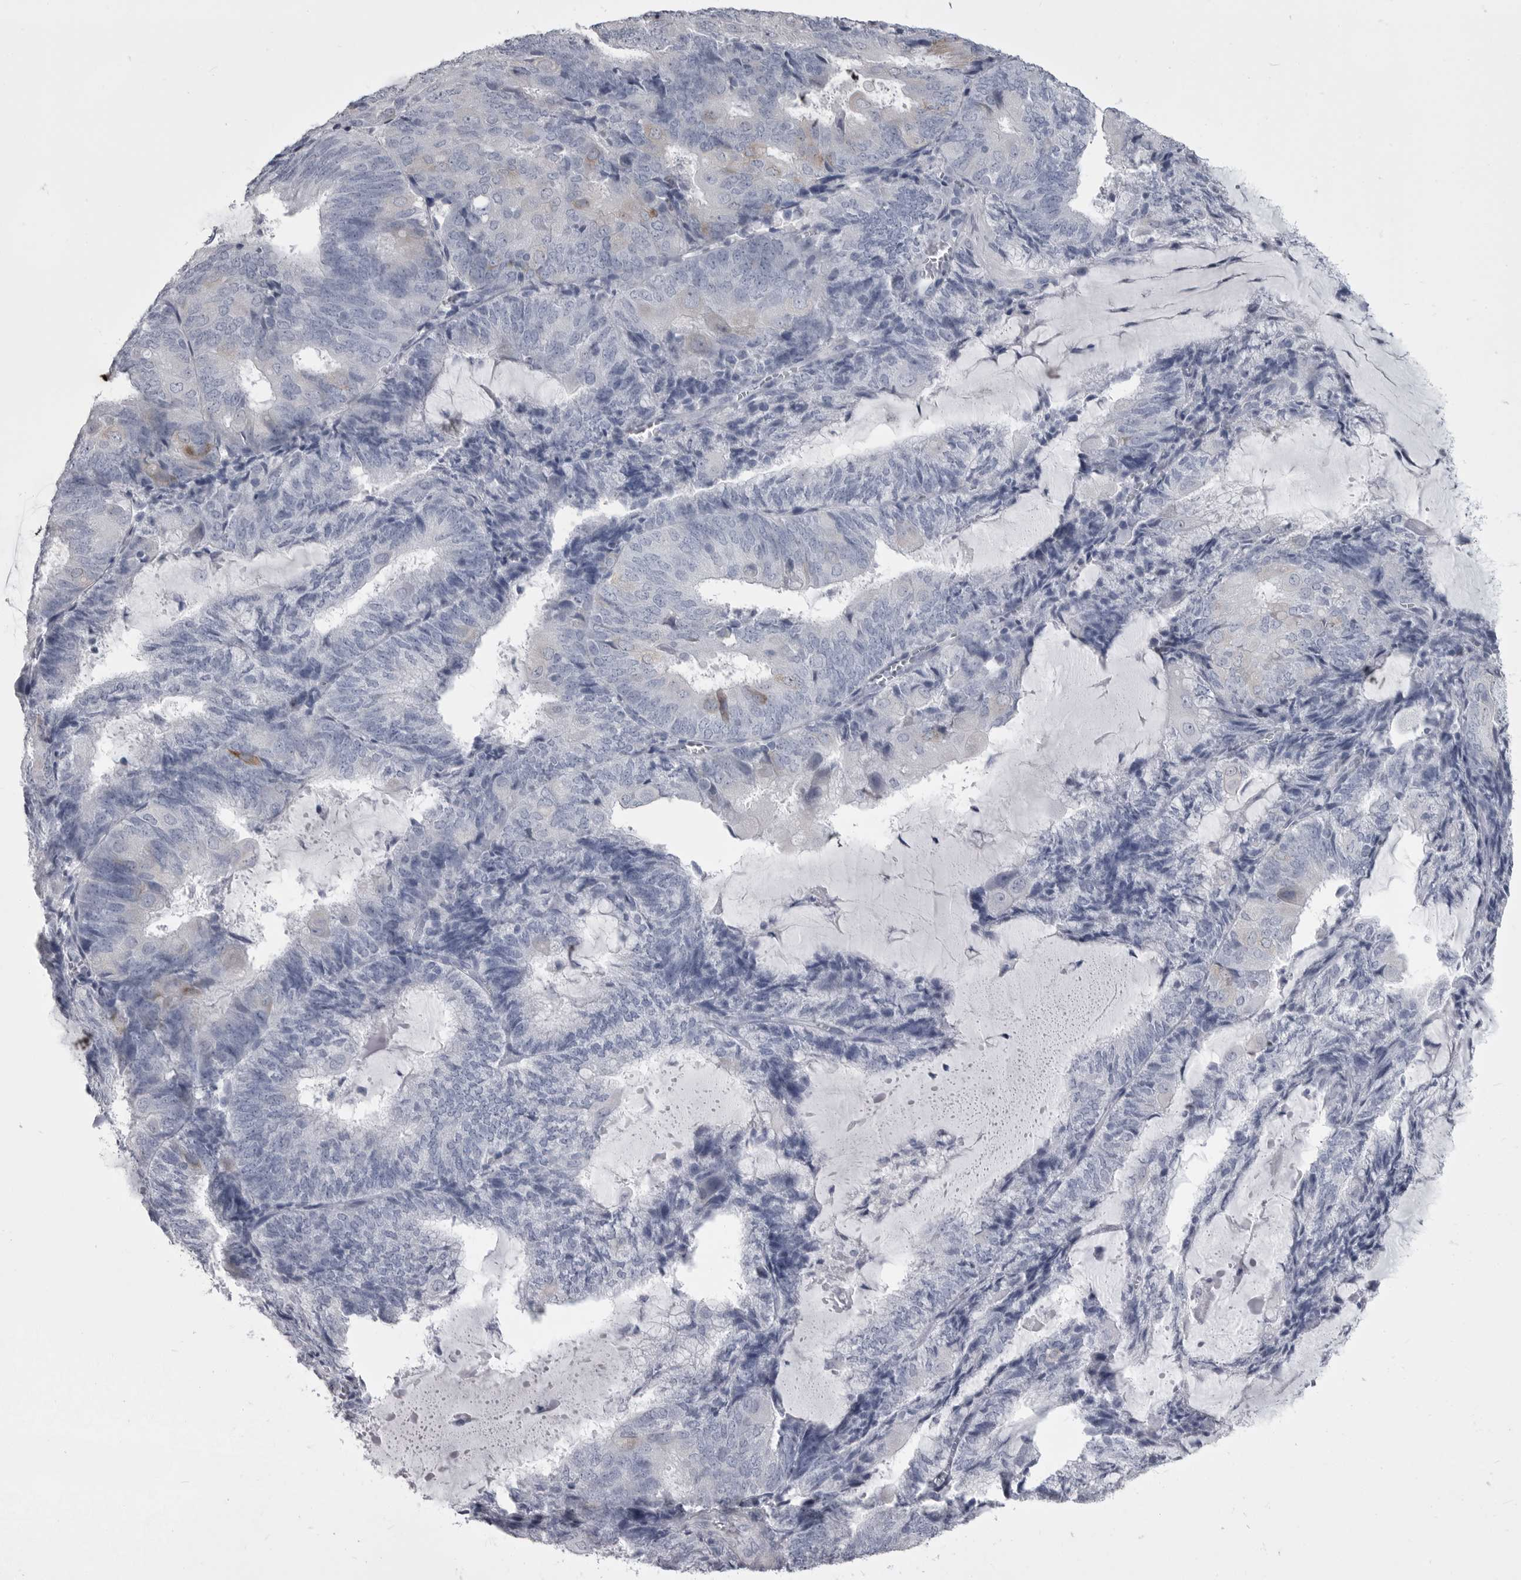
{"staining": {"intensity": "negative", "quantity": "none", "location": "none"}, "tissue": "endometrial cancer", "cell_type": "Tumor cells", "image_type": "cancer", "snomed": [{"axis": "morphology", "description": "Adenocarcinoma, NOS"}, {"axis": "topography", "description": "Endometrium"}], "caption": "Endometrial cancer stained for a protein using immunohistochemistry (IHC) demonstrates no positivity tumor cells.", "gene": "ANK2", "patient": {"sex": "female", "age": 81}}